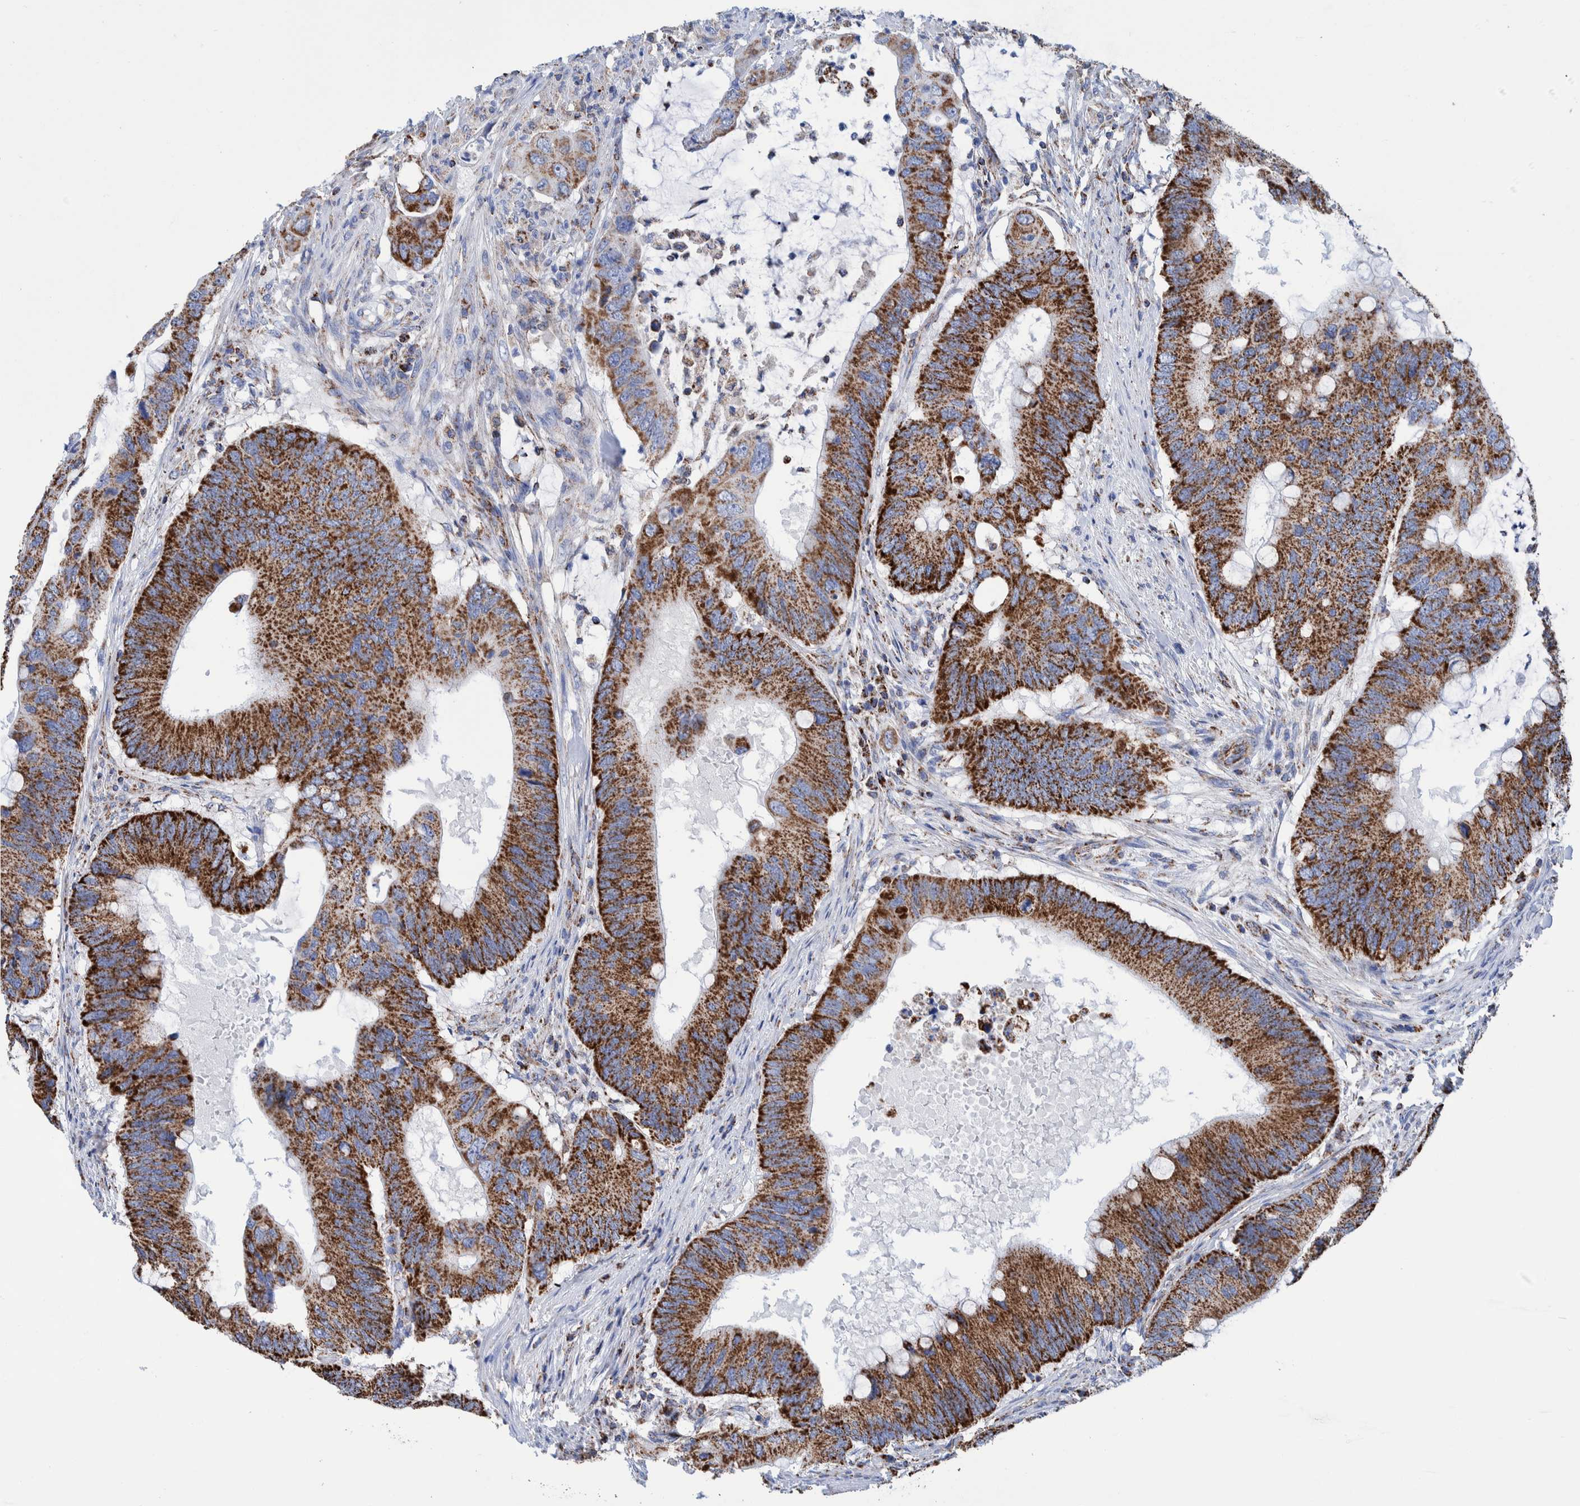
{"staining": {"intensity": "strong", "quantity": ">75%", "location": "cytoplasmic/membranous"}, "tissue": "colorectal cancer", "cell_type": "Tumor cells", "image_type": "cancer", "snomed": [{"axis": "morphology", "description": "Adenocarcinoma, NOS"}, {"axis": "topography", "description": "Colon"}], "caption": "High-power microscopy captured an immunohistochemistry photomicrograph of colorectal cancer (adenocarcinoma), revealing strong cytoplasmic/membranous staining in approximately >75% of tumor cells.", "gene": "DECR1", "patient": {"sex": "male", "age": 71}}